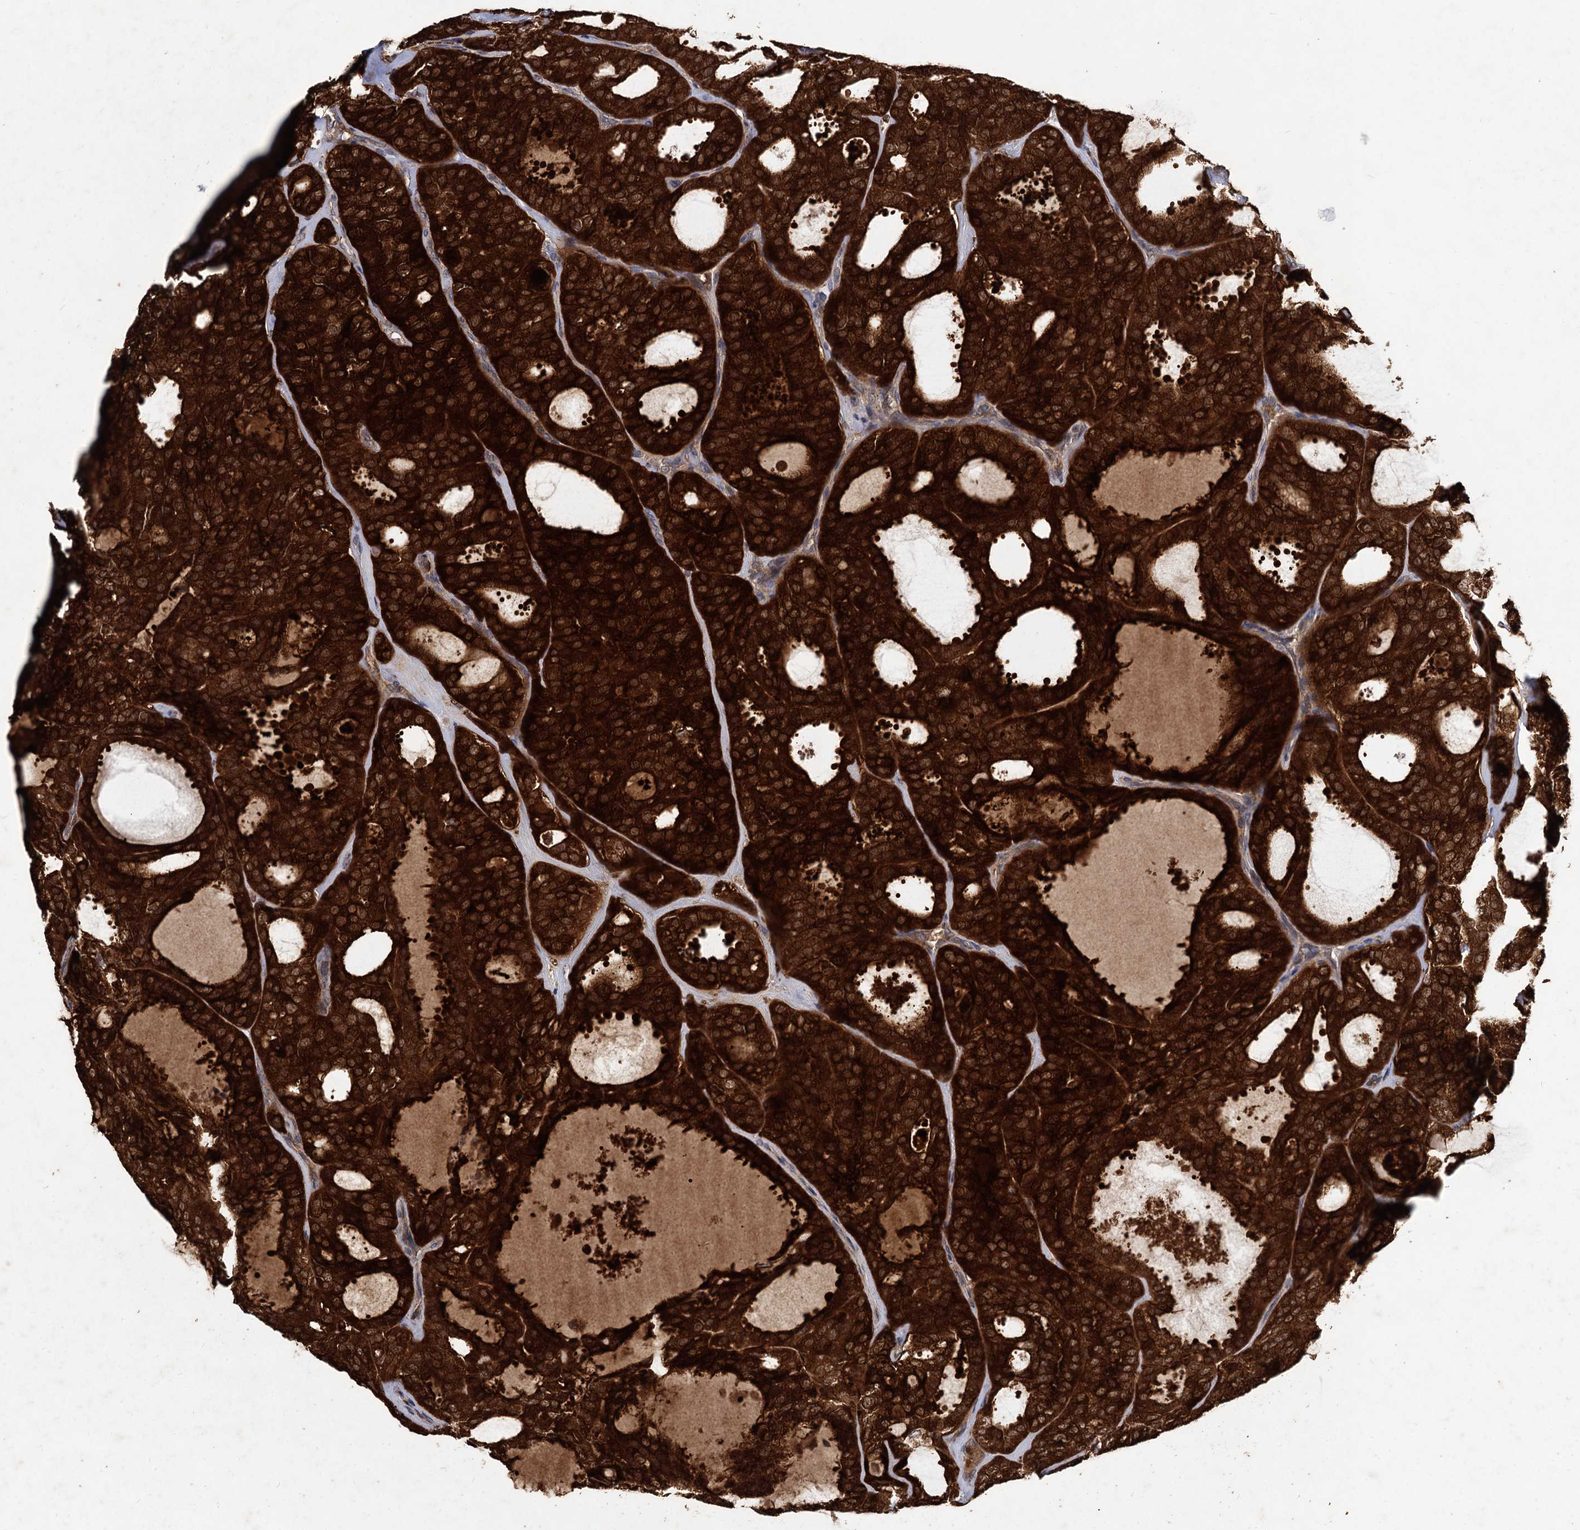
{"staining": {"intensity": "strong", "quantity": ">75%", "location": "cytoplasmic/membranous"}, "tissue": "thyroid cancer", "cell_type": "Tumor cells", "image_type": "cancer", "snomed": [{"axis": "morphology", "description": "Follicular adenoma carcinoma, NOS"}, {"axis": "topography", "description": "Thyroid gland"}], "caption": "This is a photomicrograph of IHC staining of thyroid follicular adenoma carcinoma, which shows strong positivity in the cytoplasmic/membranous of tumor cells.", "gene": "GCLC", "patient": {"sex": "male", "age": 75}}